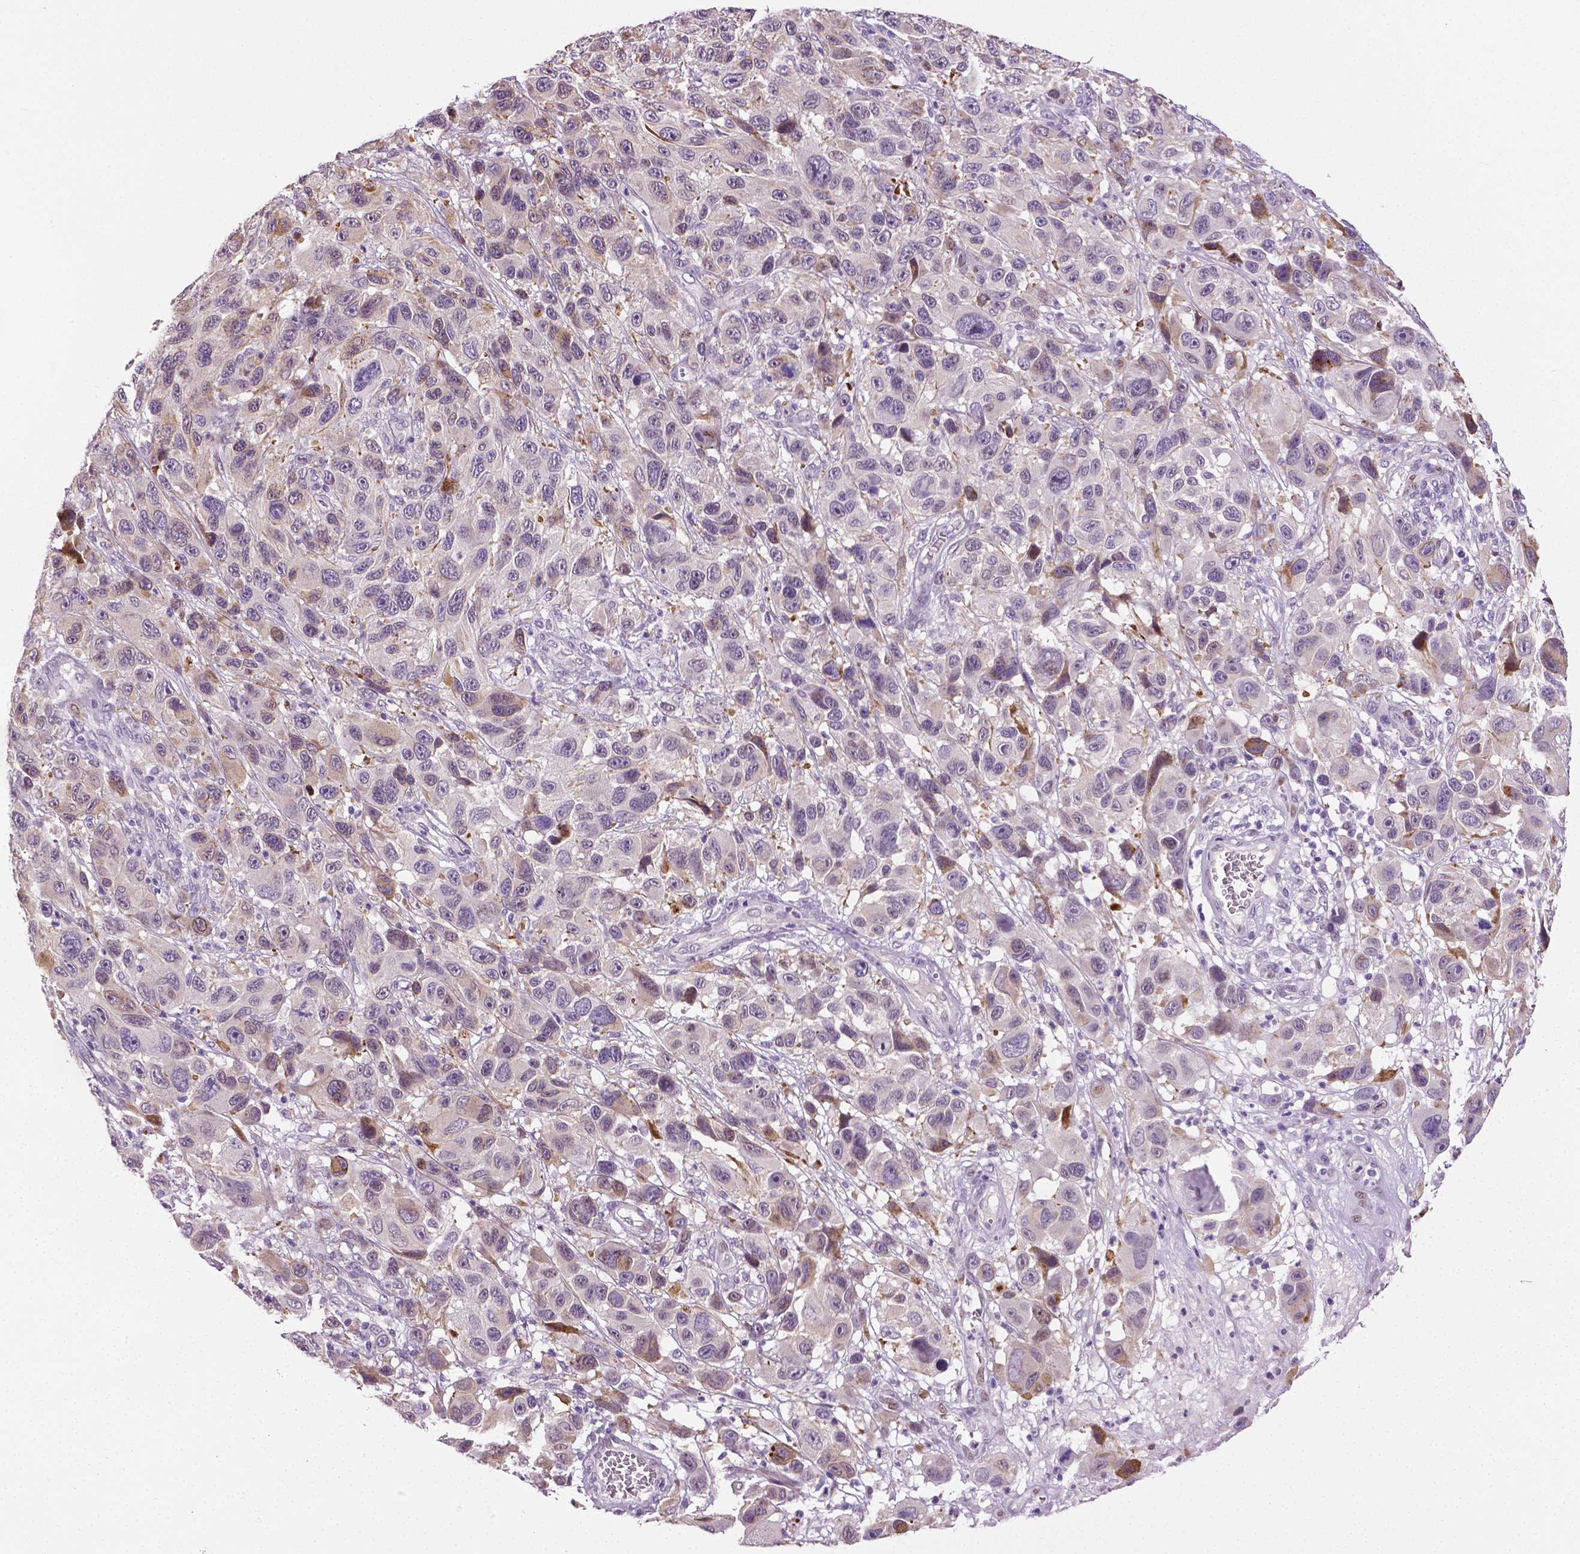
{"staining": {"intensity": "negative", "quantity": "none", "location": "none"}, "tissue": "melanoma", "cell_type": "Tumor cells", "image_type": "cancer", "snomed": [{"axis": "morphology", "description": "Malignant melanoma, NOS"}, {"axis": "topography", "description": "Skin"}], "caption": "An immunohistochemistry histopathology image of malignant melanoma is shown. There is no staining in tumor cells of malignant melanoma.", "gene": "PTGER3", "patient": {"sex": "male", "age": 53}}